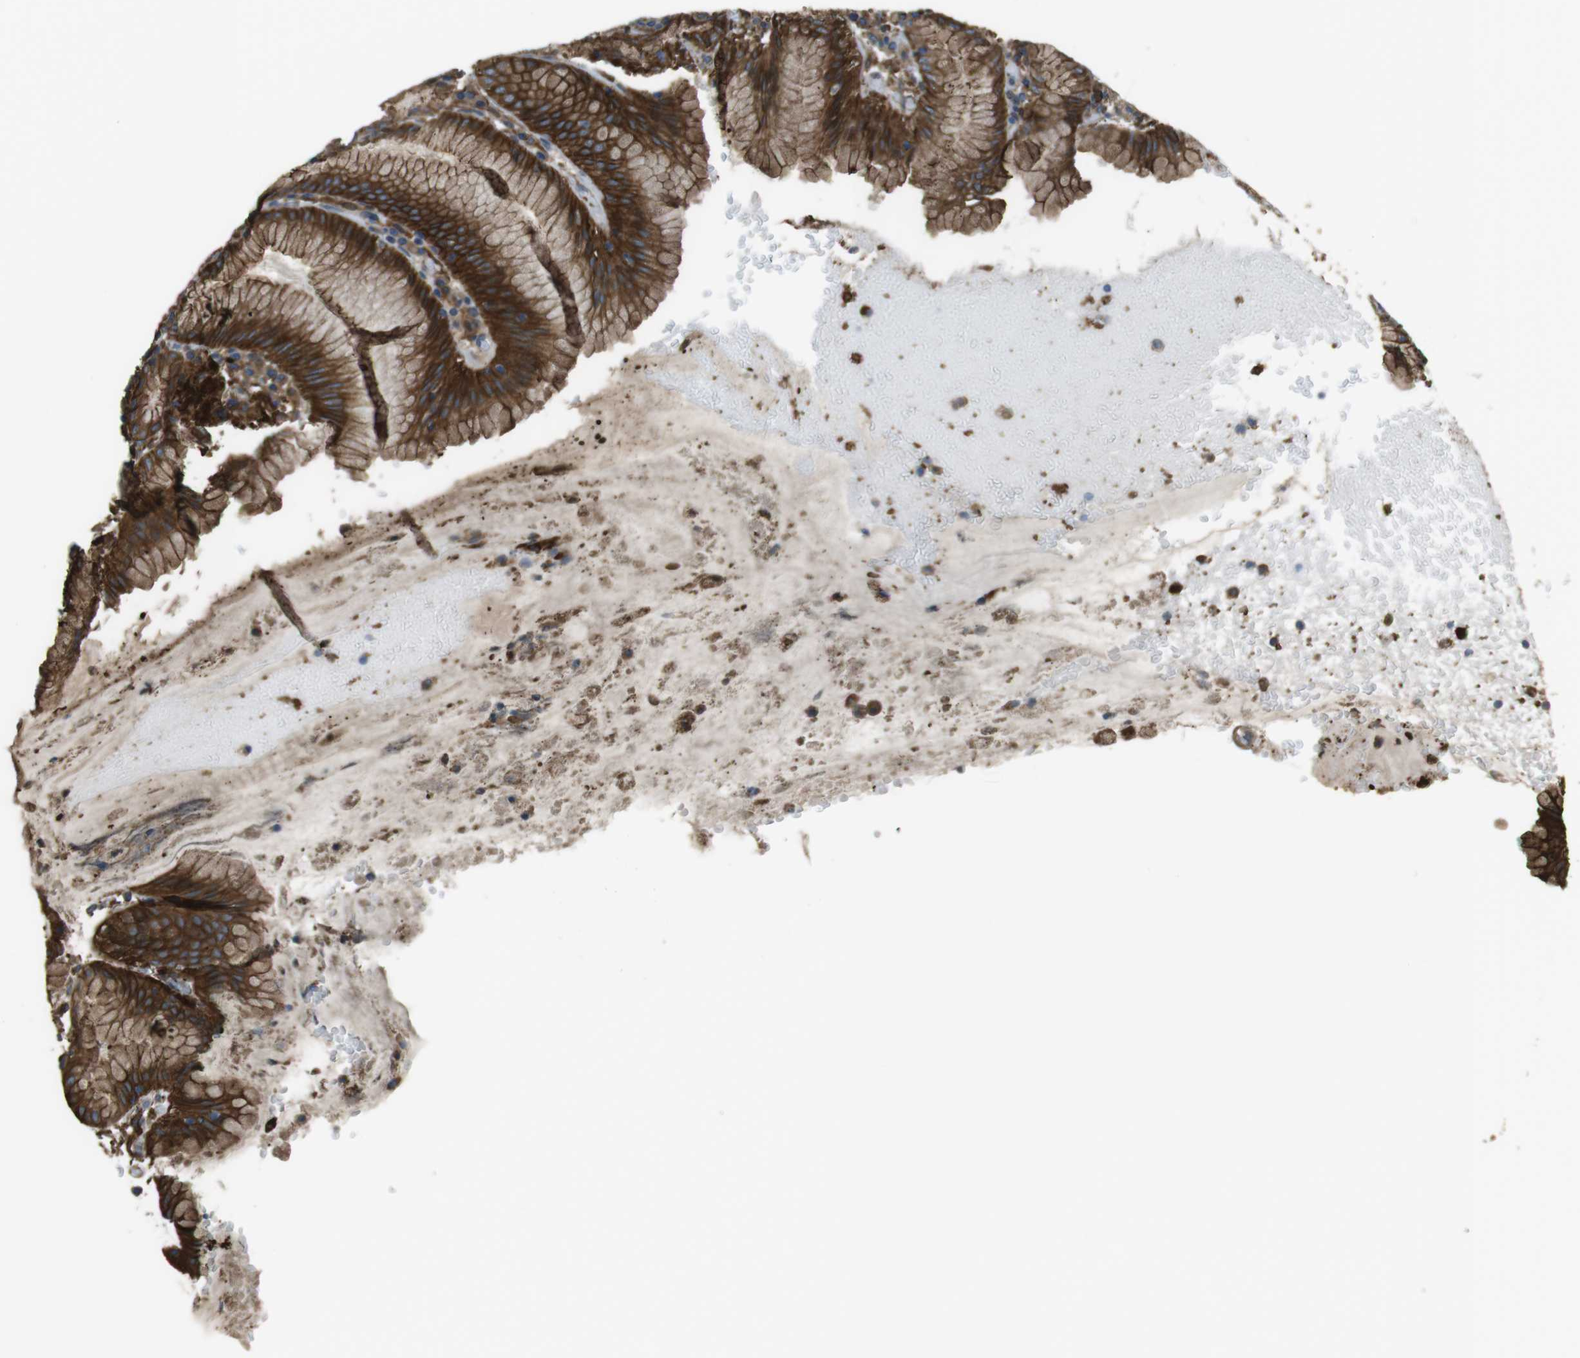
{"staining": {"intensity": "strong", "quantity": ">75%", "location": "cytoplasmic/membranous"}, "tissue": "stomach", "cell_type": "Glandular cells", "image_type": "normal", "snomed": [{"axis": "morphology", "description": "Normal tissue, NOS"}, {"axis": "topography", "description": "Stomach"}, {"axis": "topography", "description": "Stomach, lower"}], "caption": "High-magnification brightfield microscopy of unremarkable stomach stained with DAB (3,3'-diaminobenzidine) (brown) and counterstained with hematoxylin (blue). glandular cells exhibit strong cytoplasmic/membranous positivity is seen in about>75% of cells.", "gene": "SFT2D1", "patient": {"sex": "female", "age": 75}}